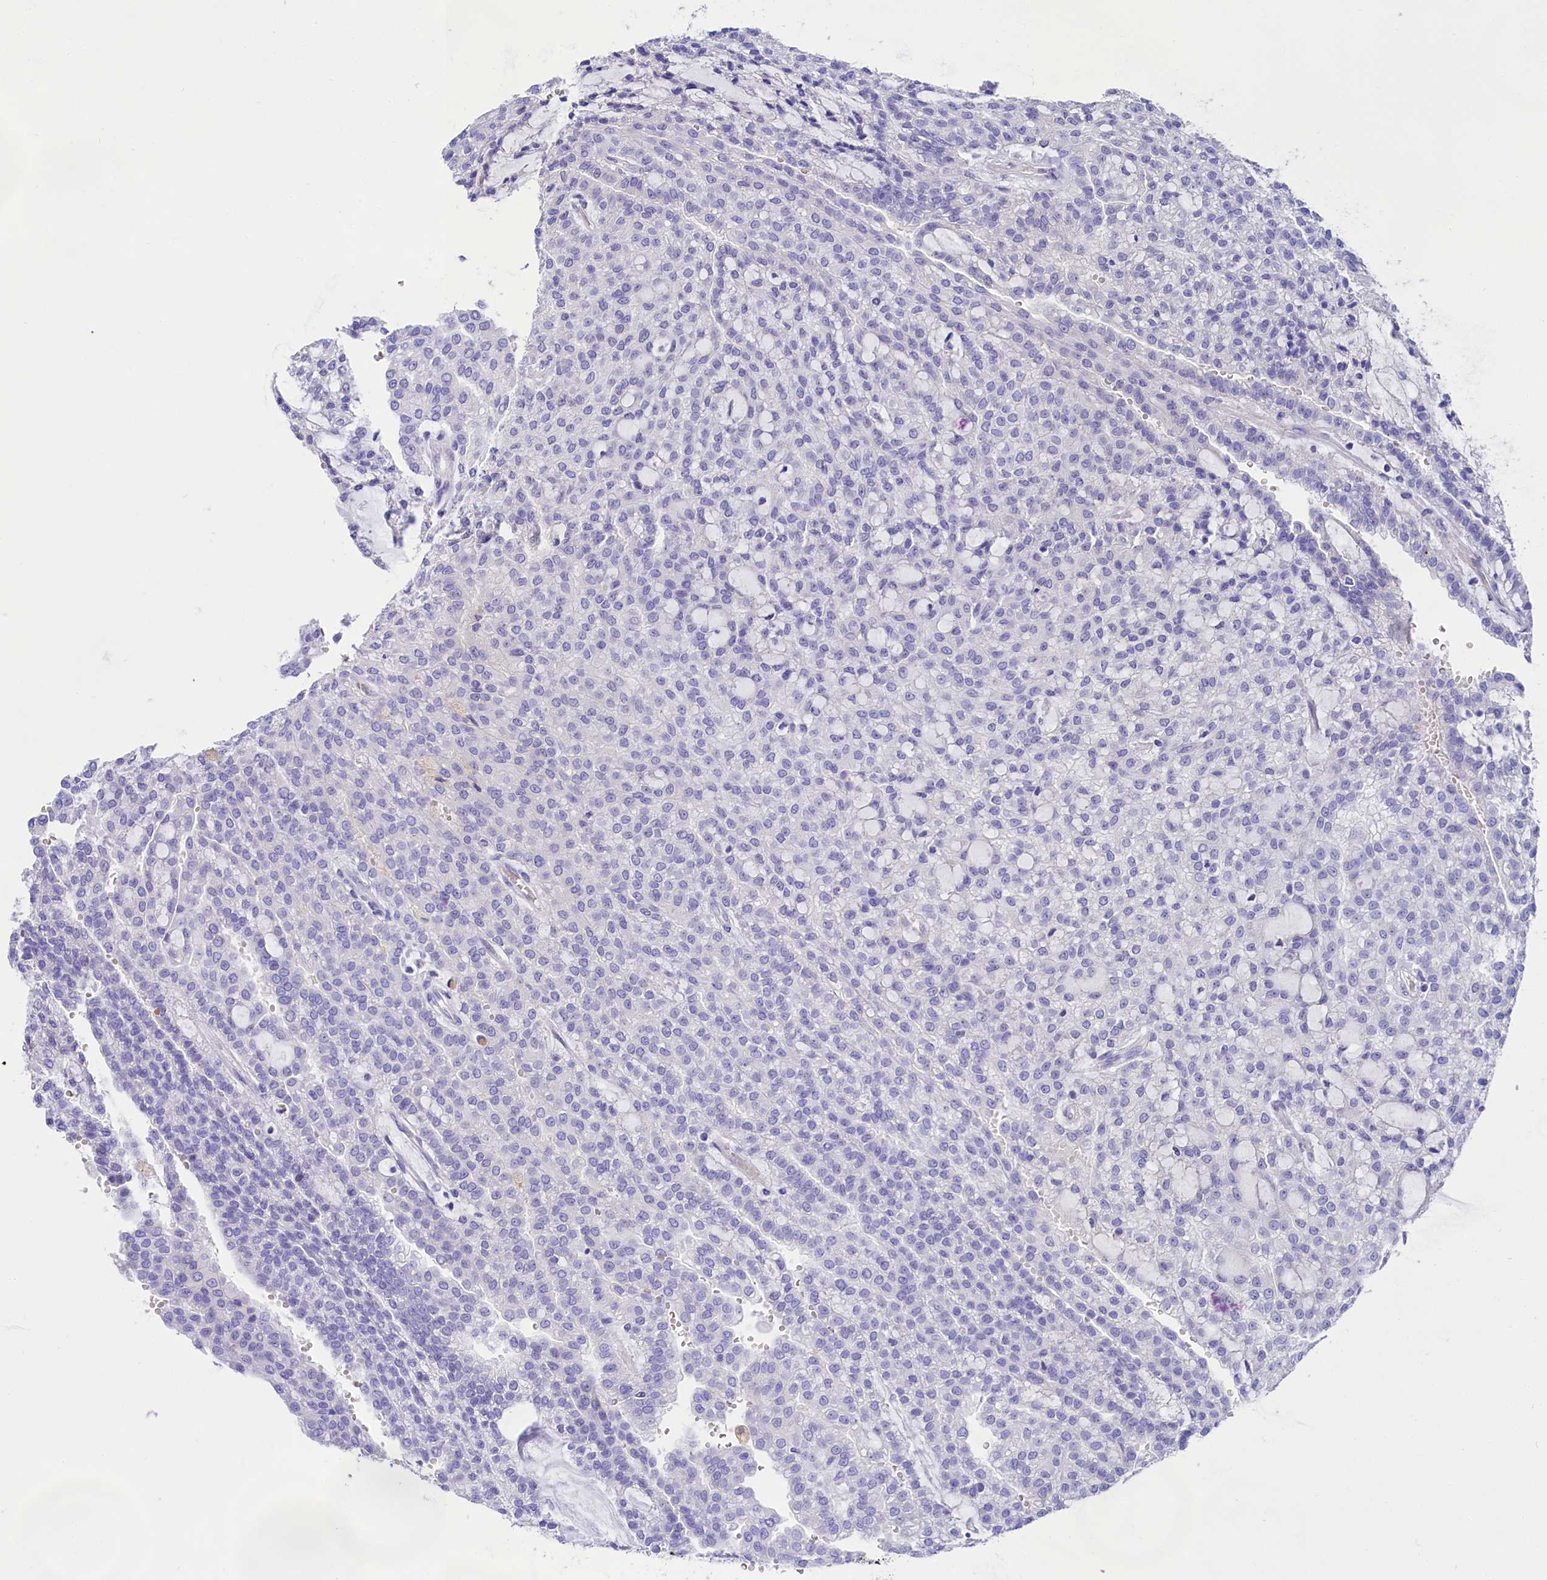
{"staining": {"intensity": "negative", "quantity": "none", "location": "none"}, "tissue": "renal cancer", "cell_type": "Tumor cells", "image_type": "cancer", "snomed": [{"axis": "morphology", "description": "Adenocarcinoma, NOS"}, {"axis": "topography", "description": "Kidney"}], "caption": "The histopathology image reveals no significant positivity in tumor cells of renal cancer (adenocarcinoma). Brightfield microscopy of immunohistochemistry (IHC) stained with DAB (3,3'-diaminobenzidine) (brown) and hematoxylin (blue), captured at high magnification.", "gene": "SULT2A1", "patient": {"sex": "male", "age": 63}}